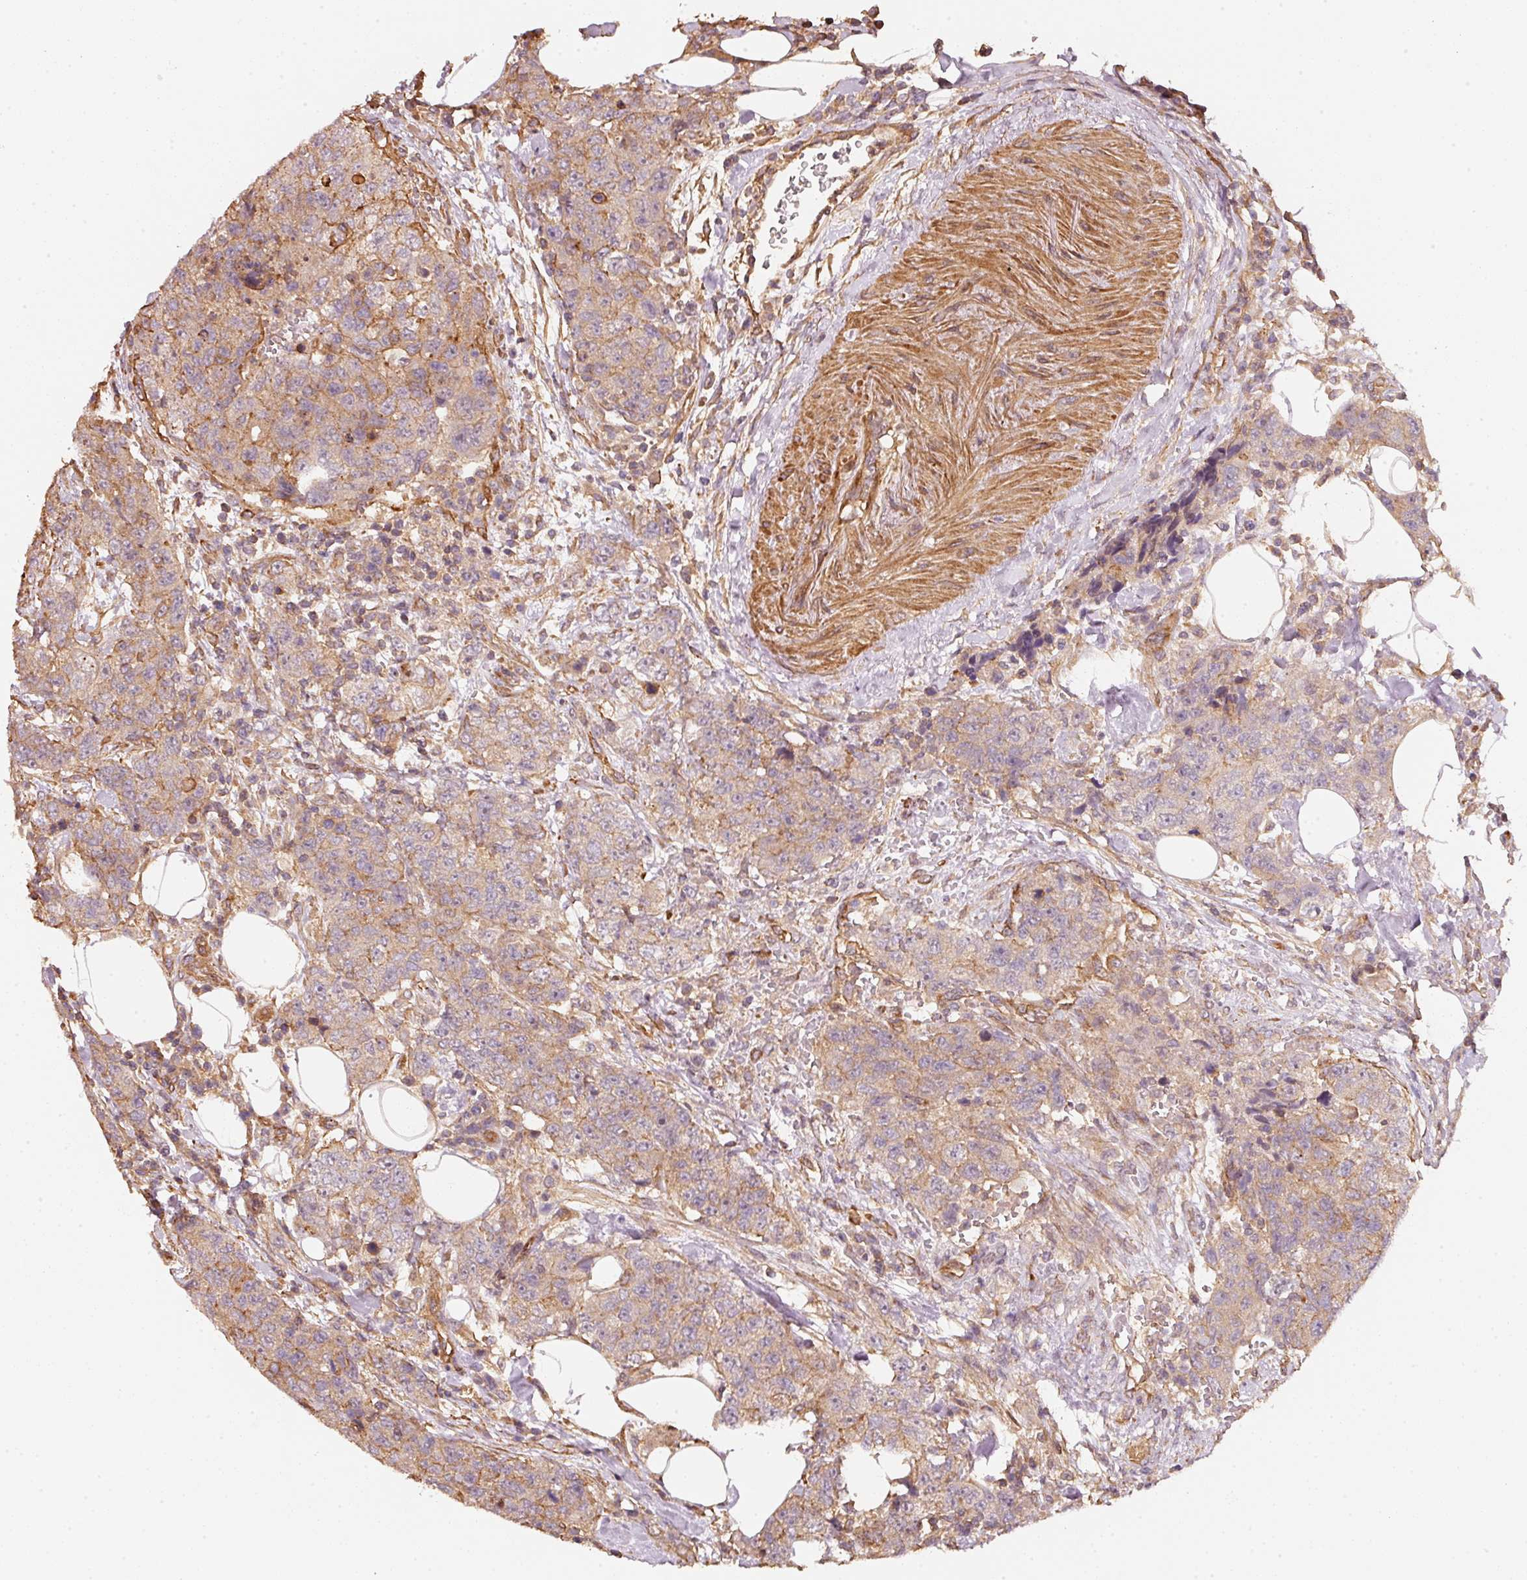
{"staining": {"intensity": "weak", "quantity": ">75%", "location": "cytoplasmic/membranous"}, "tissue": "urothelial cancer", "cell_type": "Tumor cells", "image_type": "cancer", "snomed": [{"axis": "morphology", "description": "Urothelial carcinoma, High grade"}, {"axis": "topography", "description": "Urinary bladder"}], "caption": "Tumor cells demonstrate low levels of weak cytoplasmic/membranous positivity in about >75% of cells in urothelial cancer.", "gene": "CEP95", "patient": {"sex": "female", "age": 78}}